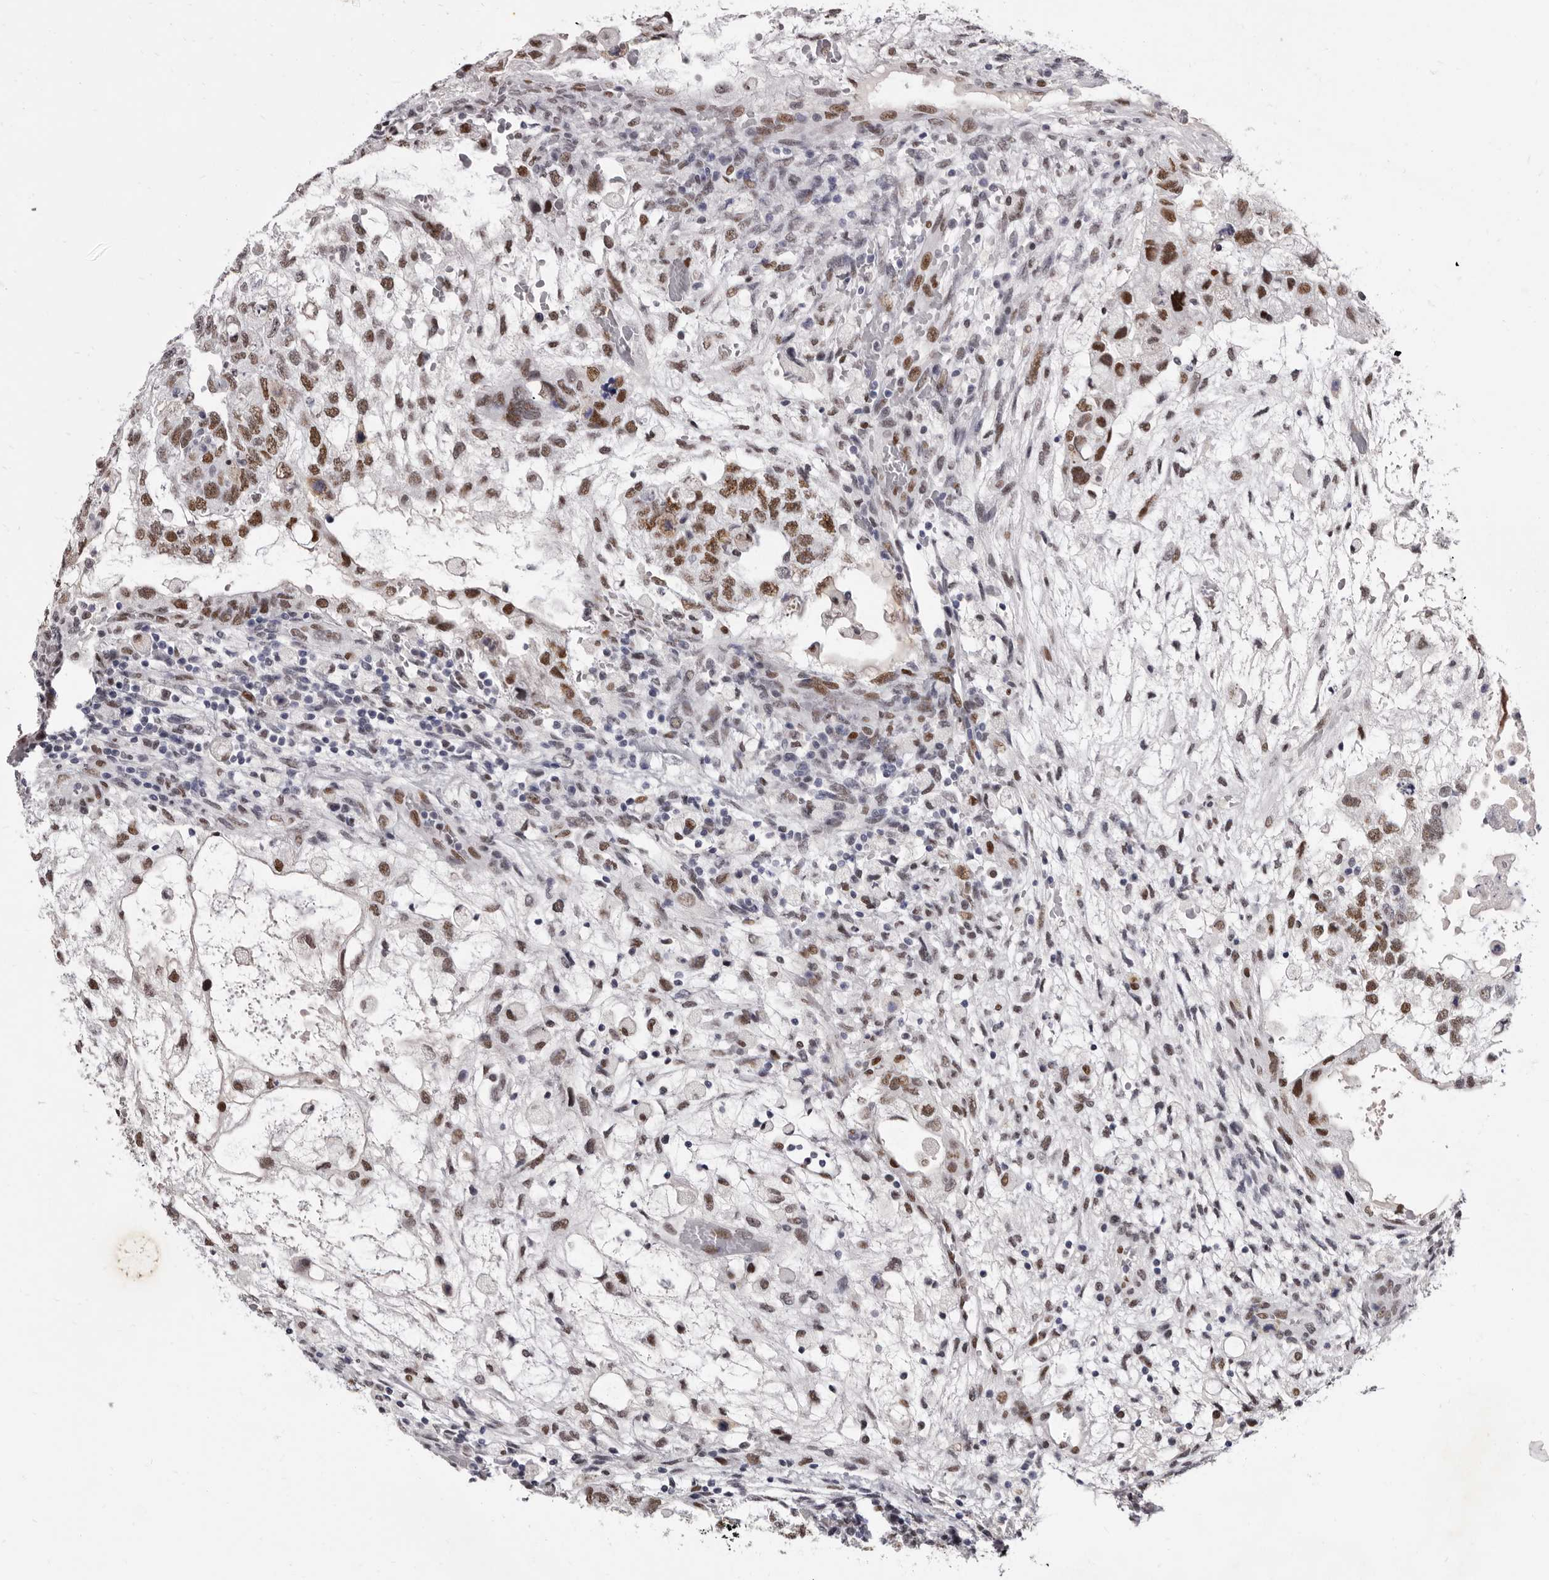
{"staining": {"intensity": "strong", "quantity": ">75%", "location": "nuclear"}, "tissue": "testis cancer", "cell_type": "Tumor cells", "image_type": "cancer", "snomed": [{"axis": "morphology", "description": "Carcinoma, Embryonal, NOS"}, {"axis": "topography", "description": "Testis"}], "caption": "IHC (DAB (3,3'-diaminobenzidine)) staining of testis cancer demonstrates strong nuclear protein staining in about >75% of tumor cells.", "gene": "ZNF326", "patient": {"sex": "male", "age": 36}}